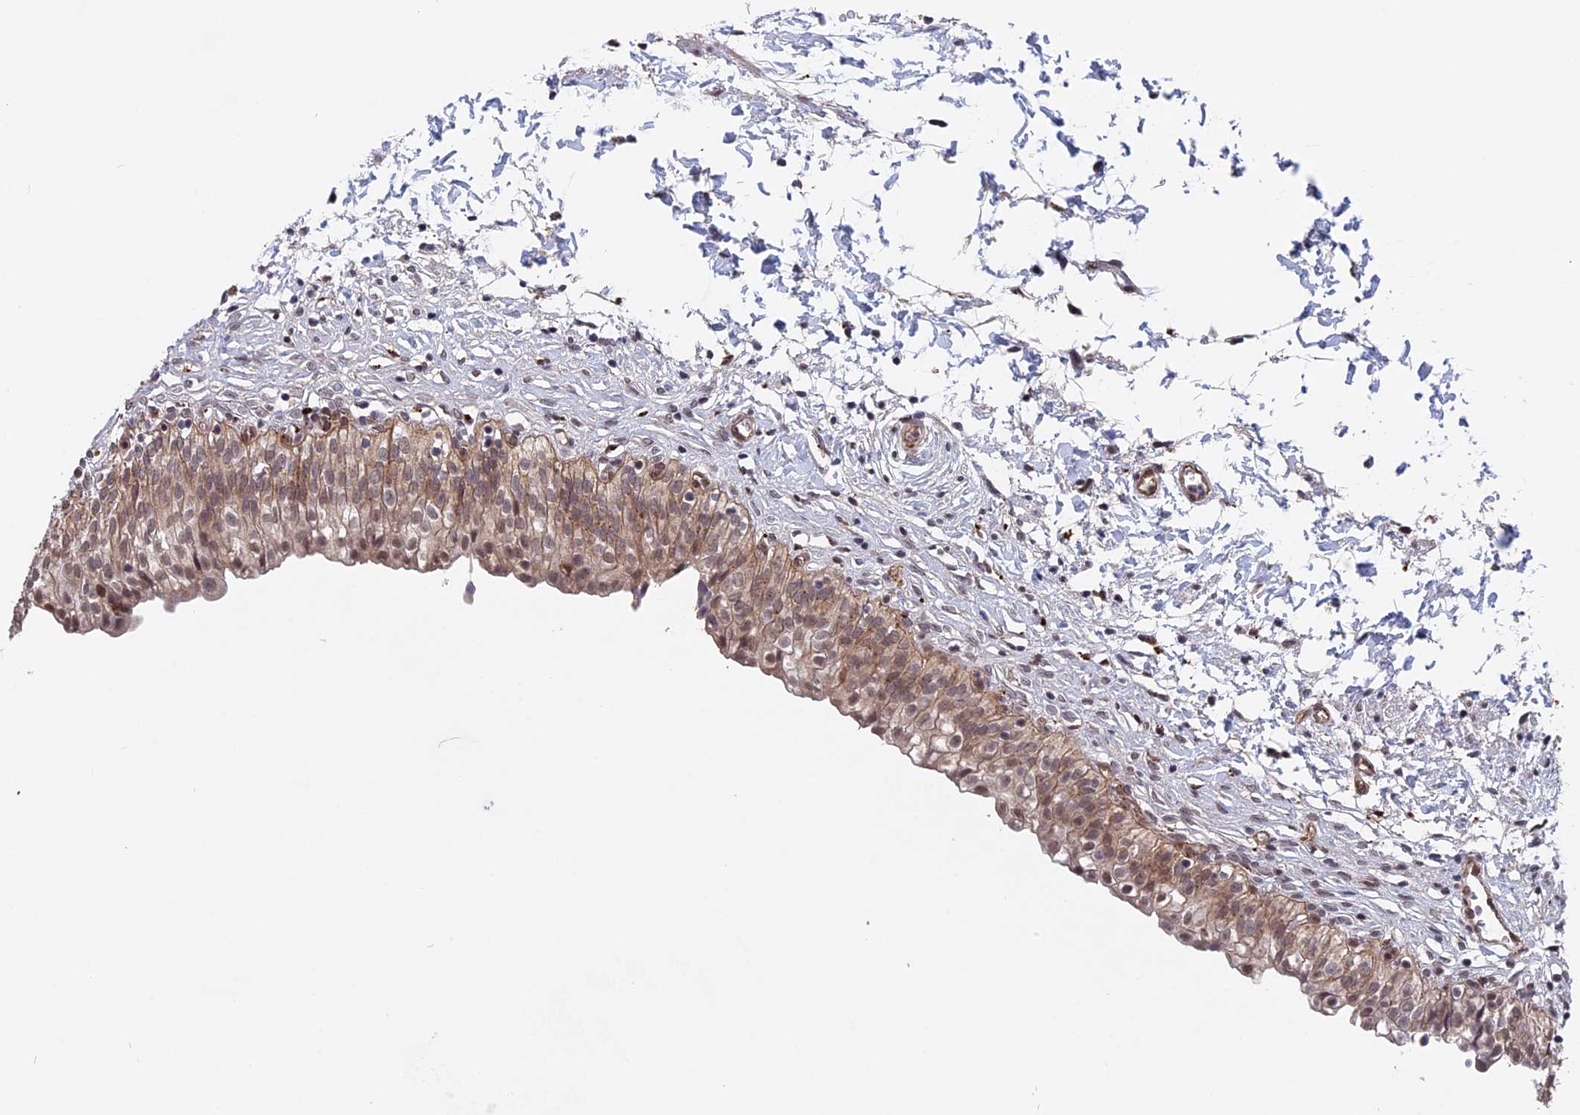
{"staining": {"intensity": "strong", "quantity": ">75%", "location": "cytoplasmic/membranous,nuclear"}, "tissue": "urinary bladder", "cell_type": "Urothelial cells", "image_type": "normal", "snomed": [{"axis": "morphology", "description": "Normal tissue, NOS"}, {"axis": "topography", "description": "Urinary bladder"}], "caption": "Protein staining of unremarkable urinary bladder displays strong cytoplasmic/membranous,nuclear staining in about >75% of urothelial cells.", "gene": "NOSIP", "patient": {"sex": "male", "age": 55}}